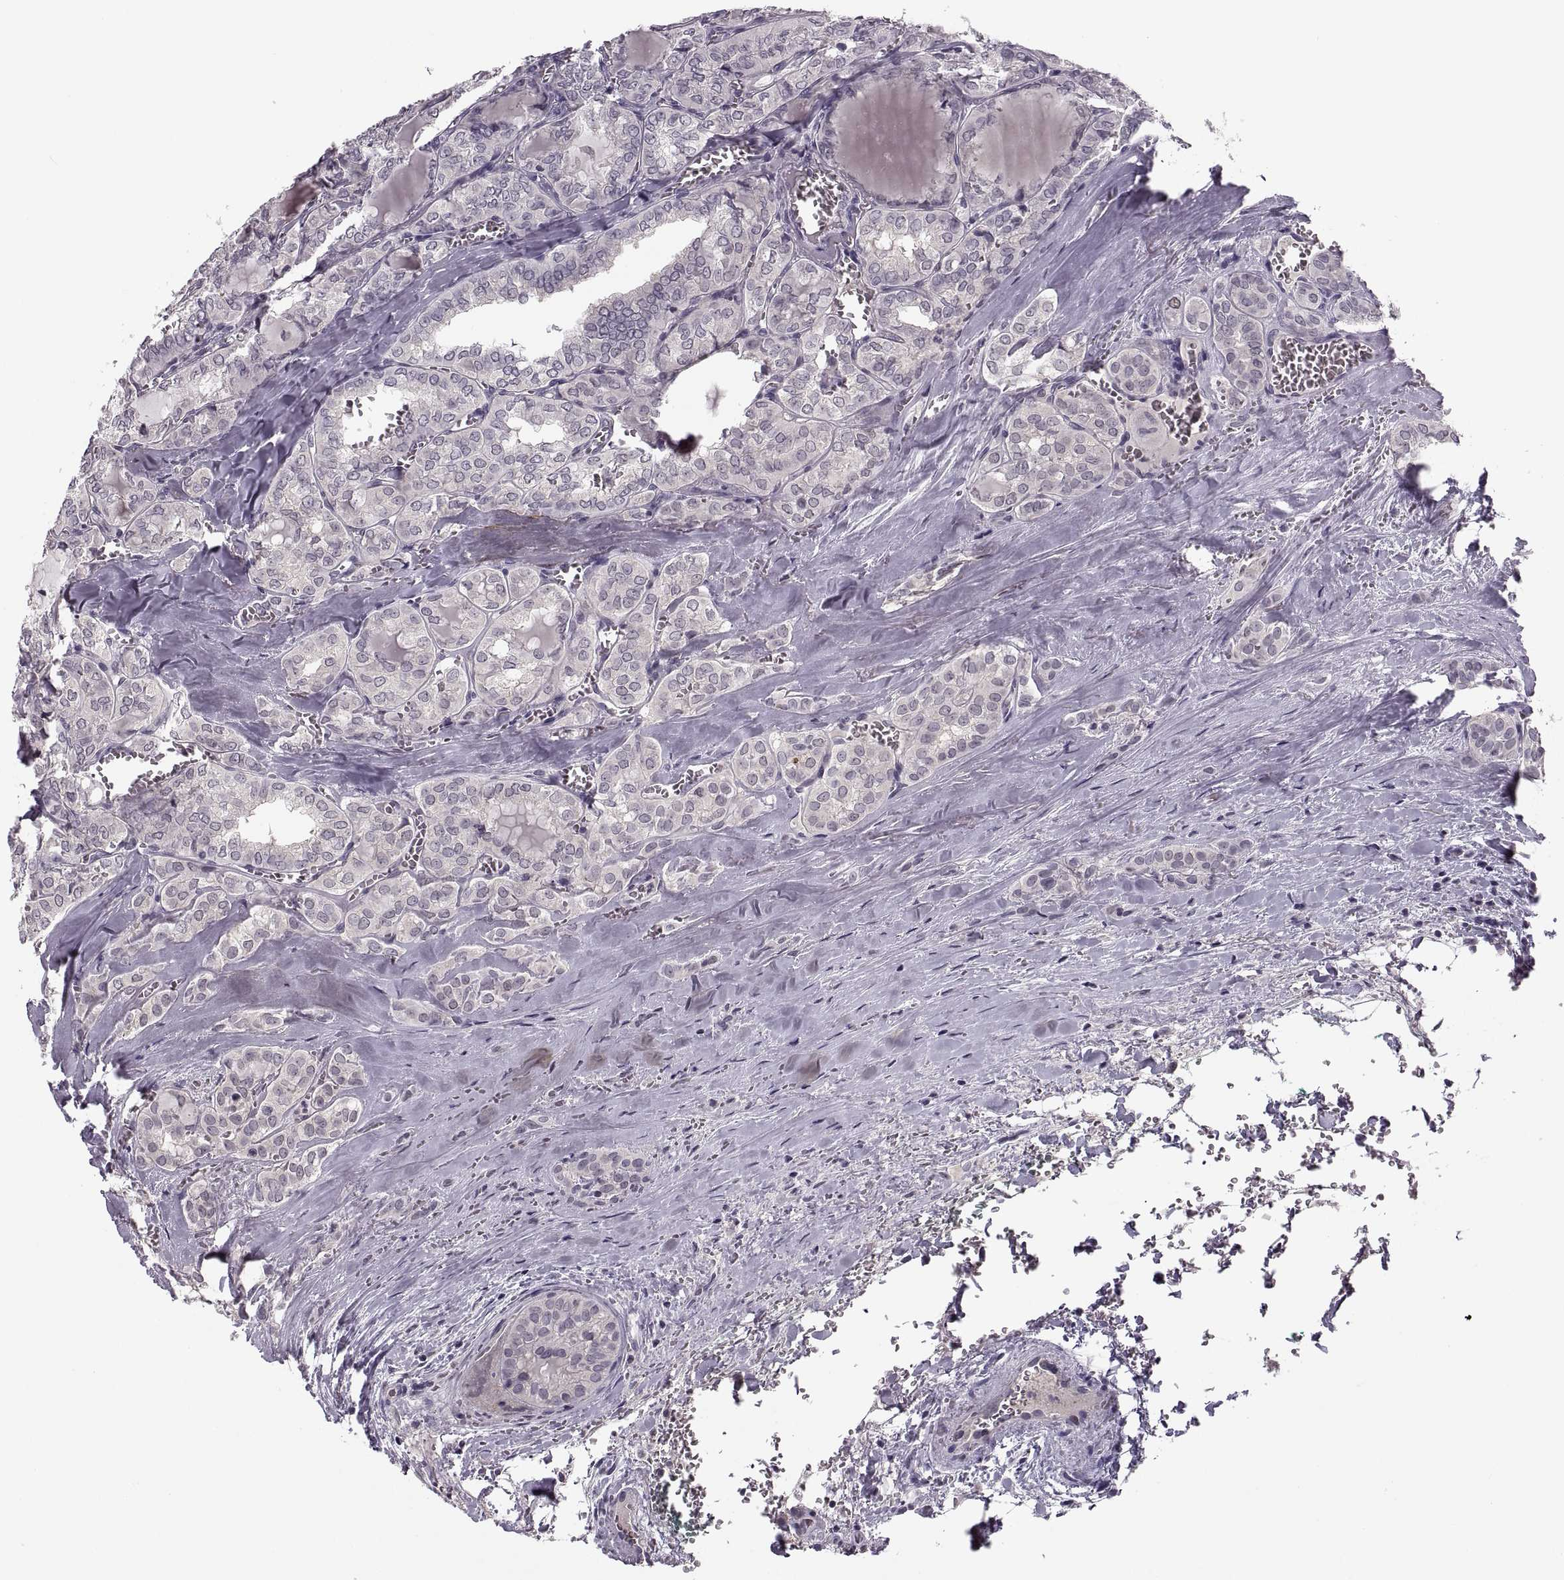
{"staining": {"intensity": "negative", "quantity": "none", "location": "none"}, "tissue": "thyroid cancer", "cell_type": "Tumor cells", "image_type": "cancer", "snomed": [{"axis": "morphology", "description": "Papillary adenocarcinoma, NOS"}, {"axis": "topography", "description": "Thyroid gland"}], "caption": "IHC histopathology image of neoplastic tissue: thyroid cancer stained with DAB shows no significant protein staining in tumor cells.", "gene": "CACNA1F", "patient": {"sex": "female", "age": 41}}